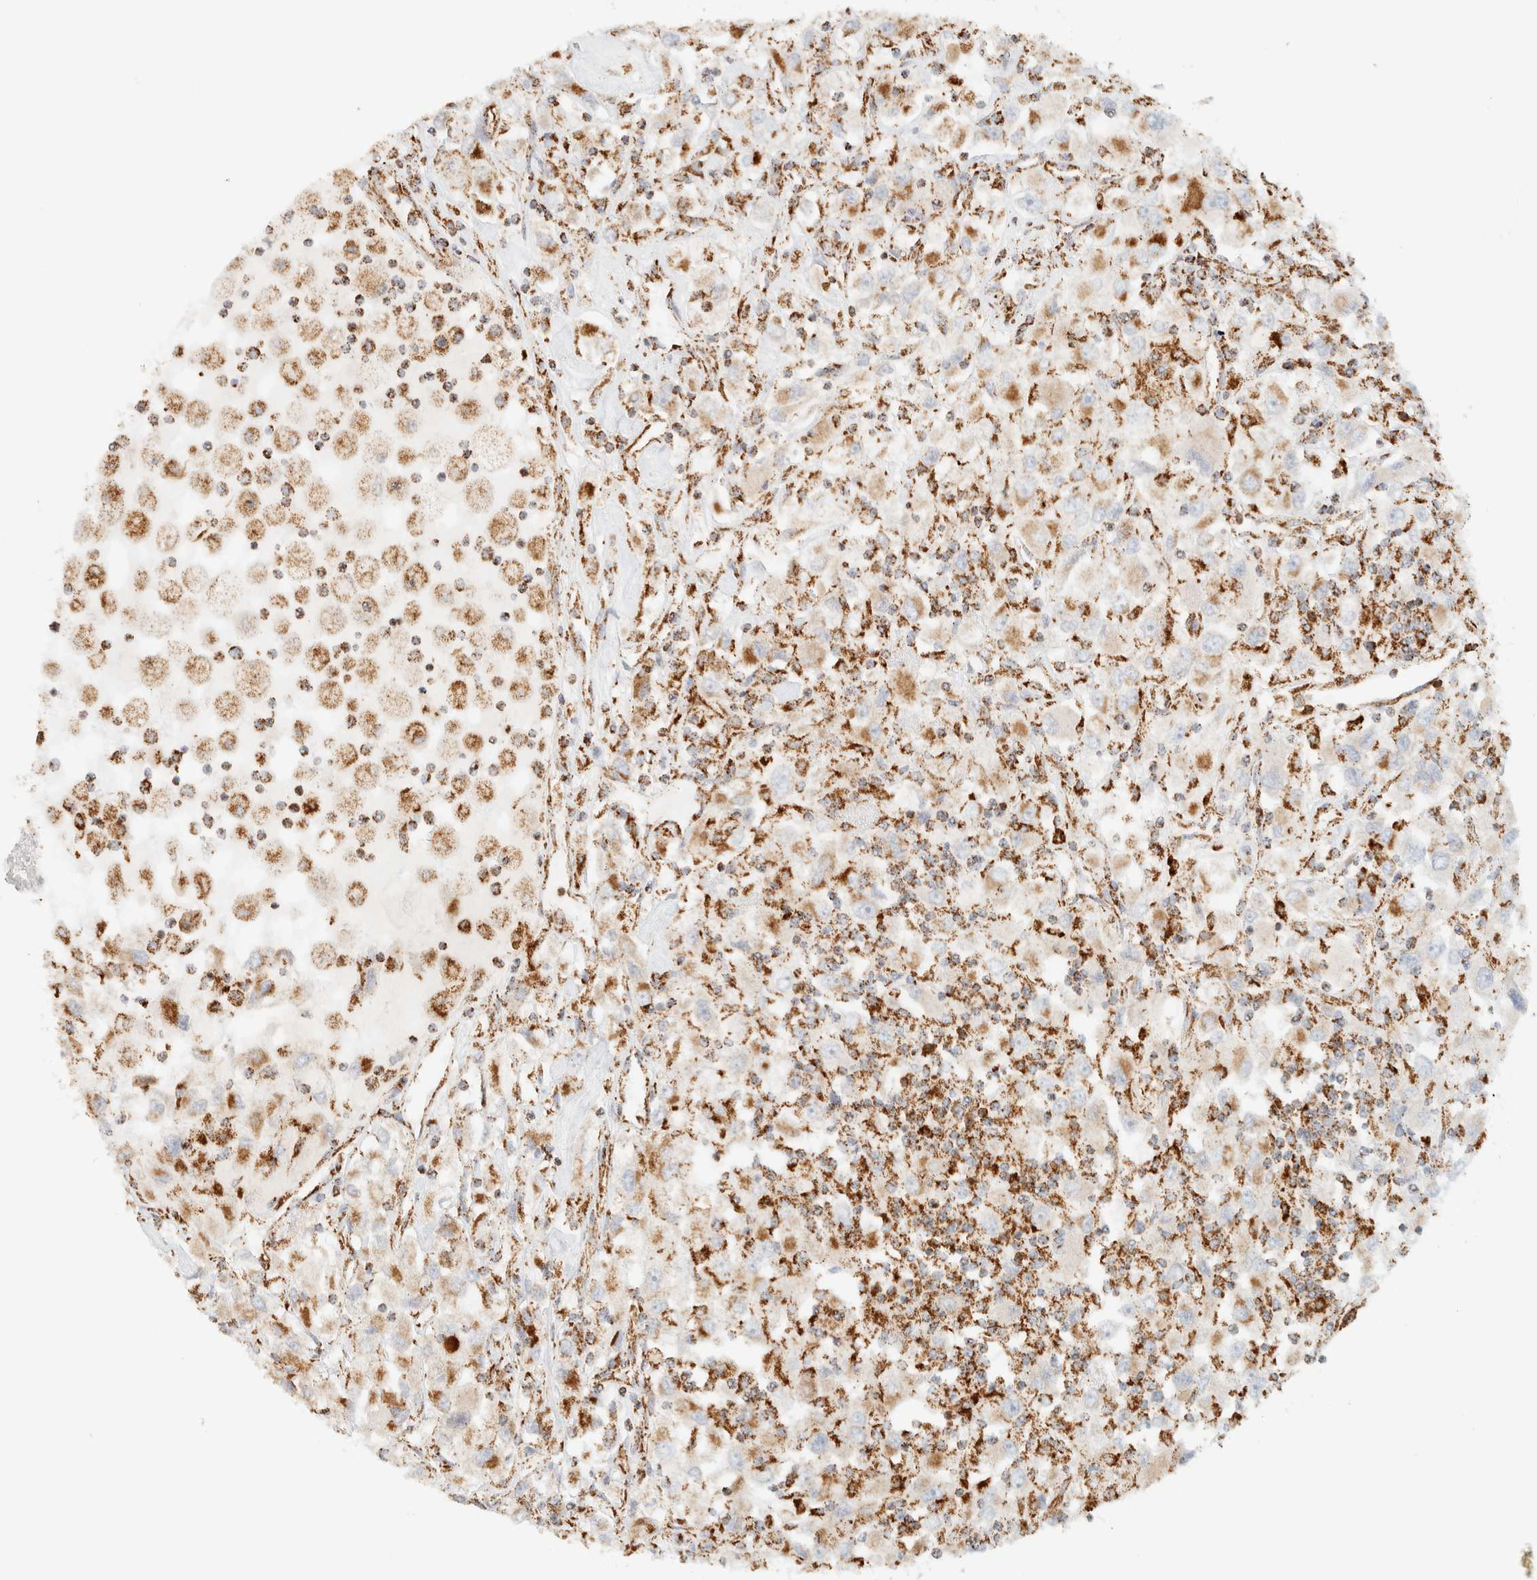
{"staining": {"intensity": "moderate", "quantity": ">75%", "location": "cytoplasmic/membranous"}, "tissue": "renal cancer", "cell_type": "Tumor cells", "image_type": "cancer", "snomed": [{"axis": "morphology", "description": "Adenocarcinoma, NOS"}, {"axis": "topography", "description": "Kidney"}], "caption": "Renal cancer (adenocarcinoma) stained for a protein exhibits moderate cytoplasmic/membranous positivity in tumor cells.", "gene": "KIFAP3", "patient": {"sex": "female", "age": 52}}